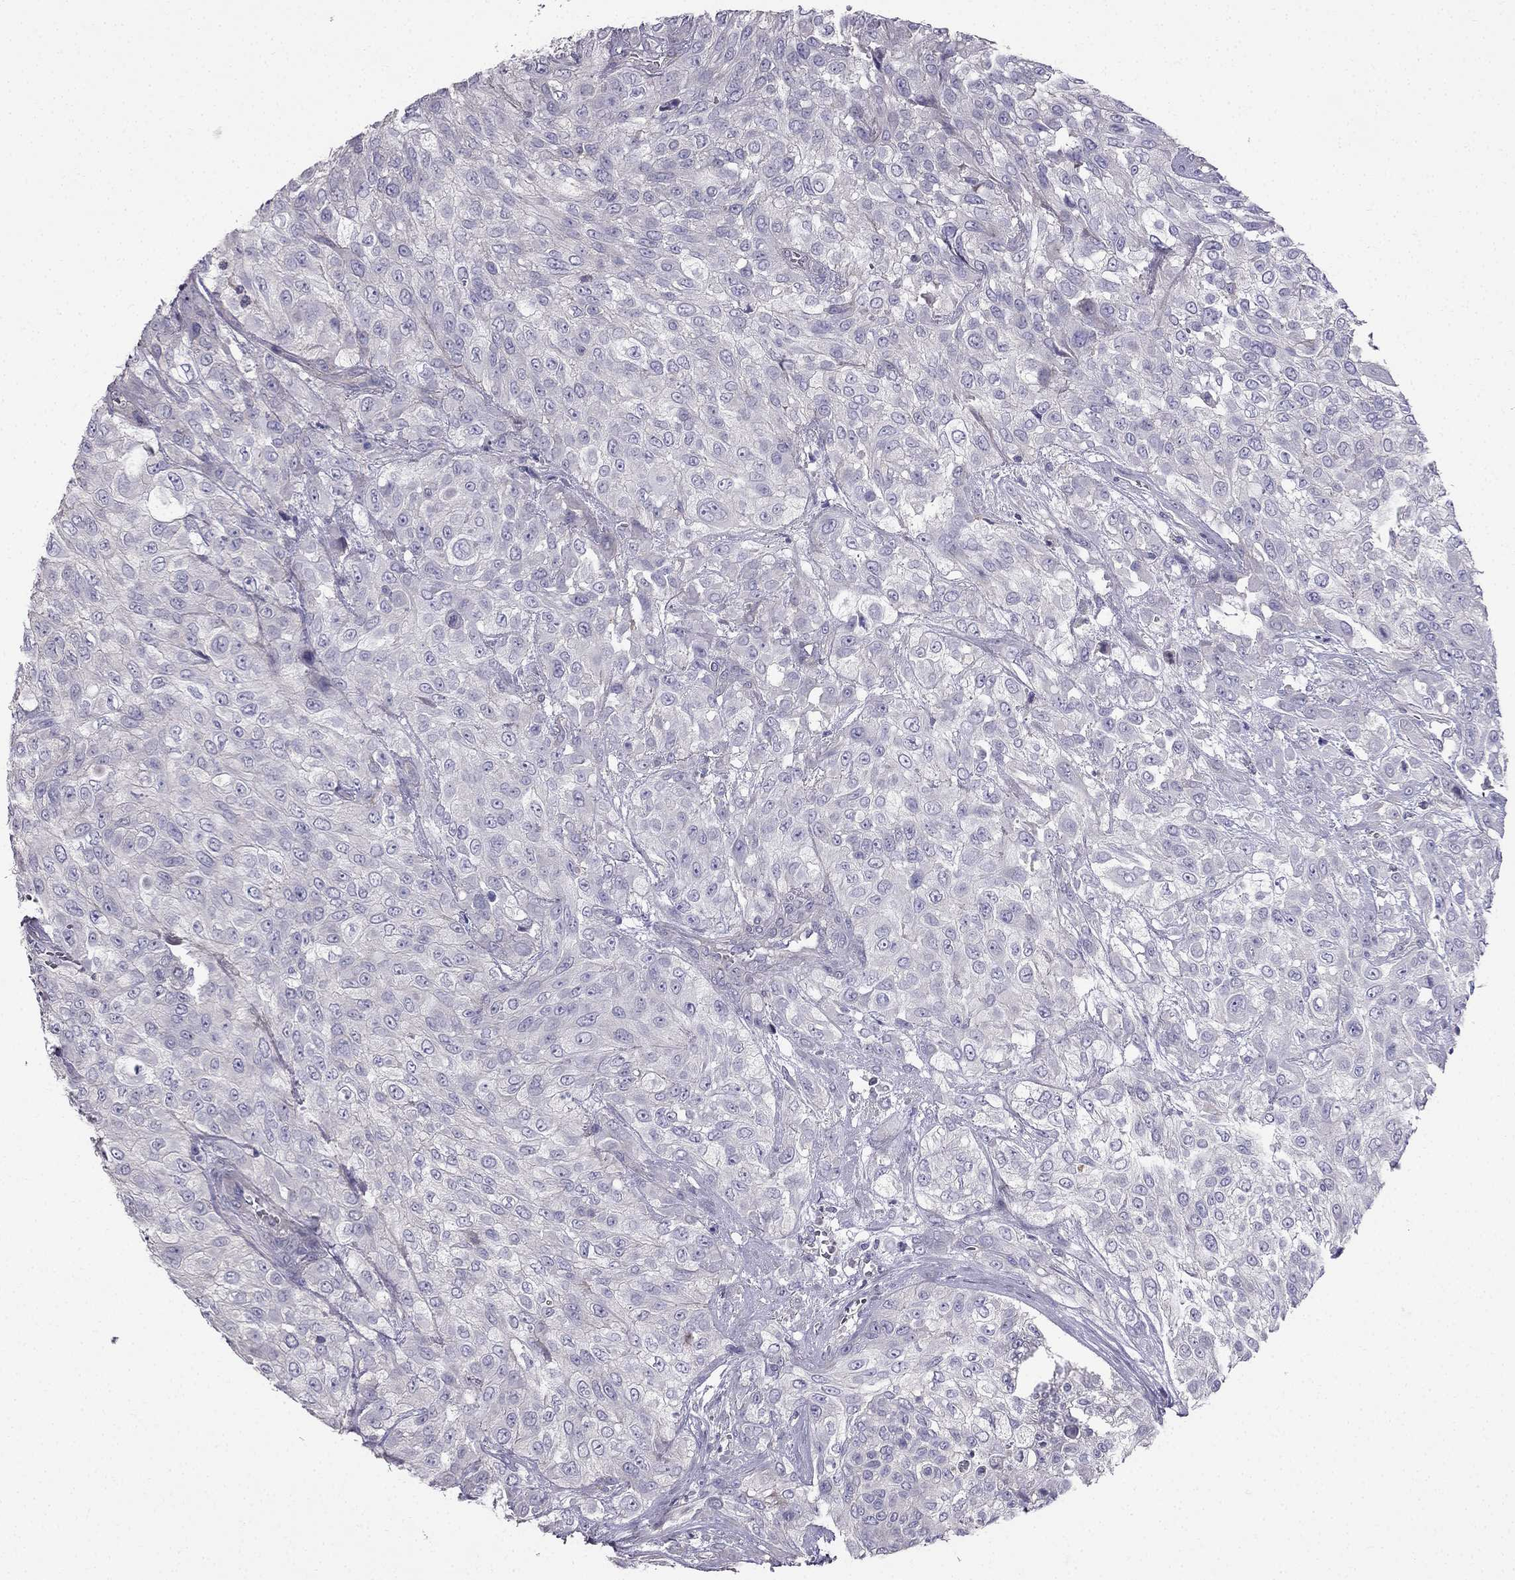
{"staining": {"intensity": "negative", "quantity": "none", "location": "none"}, "tissue": "urothelial cancer", "cell_type": "Tumor cells", "image_type": "cancer", "snomed": [{"axis": "morphology", "description": "Urothelial carcinoma, High grade"}, {"axis": "topography", "description": "Urinary bladder"}], "caption": "Protein analysis of urothelial cancer exhibits no significant positivity in tumor cells.", "gene": "AS3MT", "patient": {"sex": "male", "age": 57}}